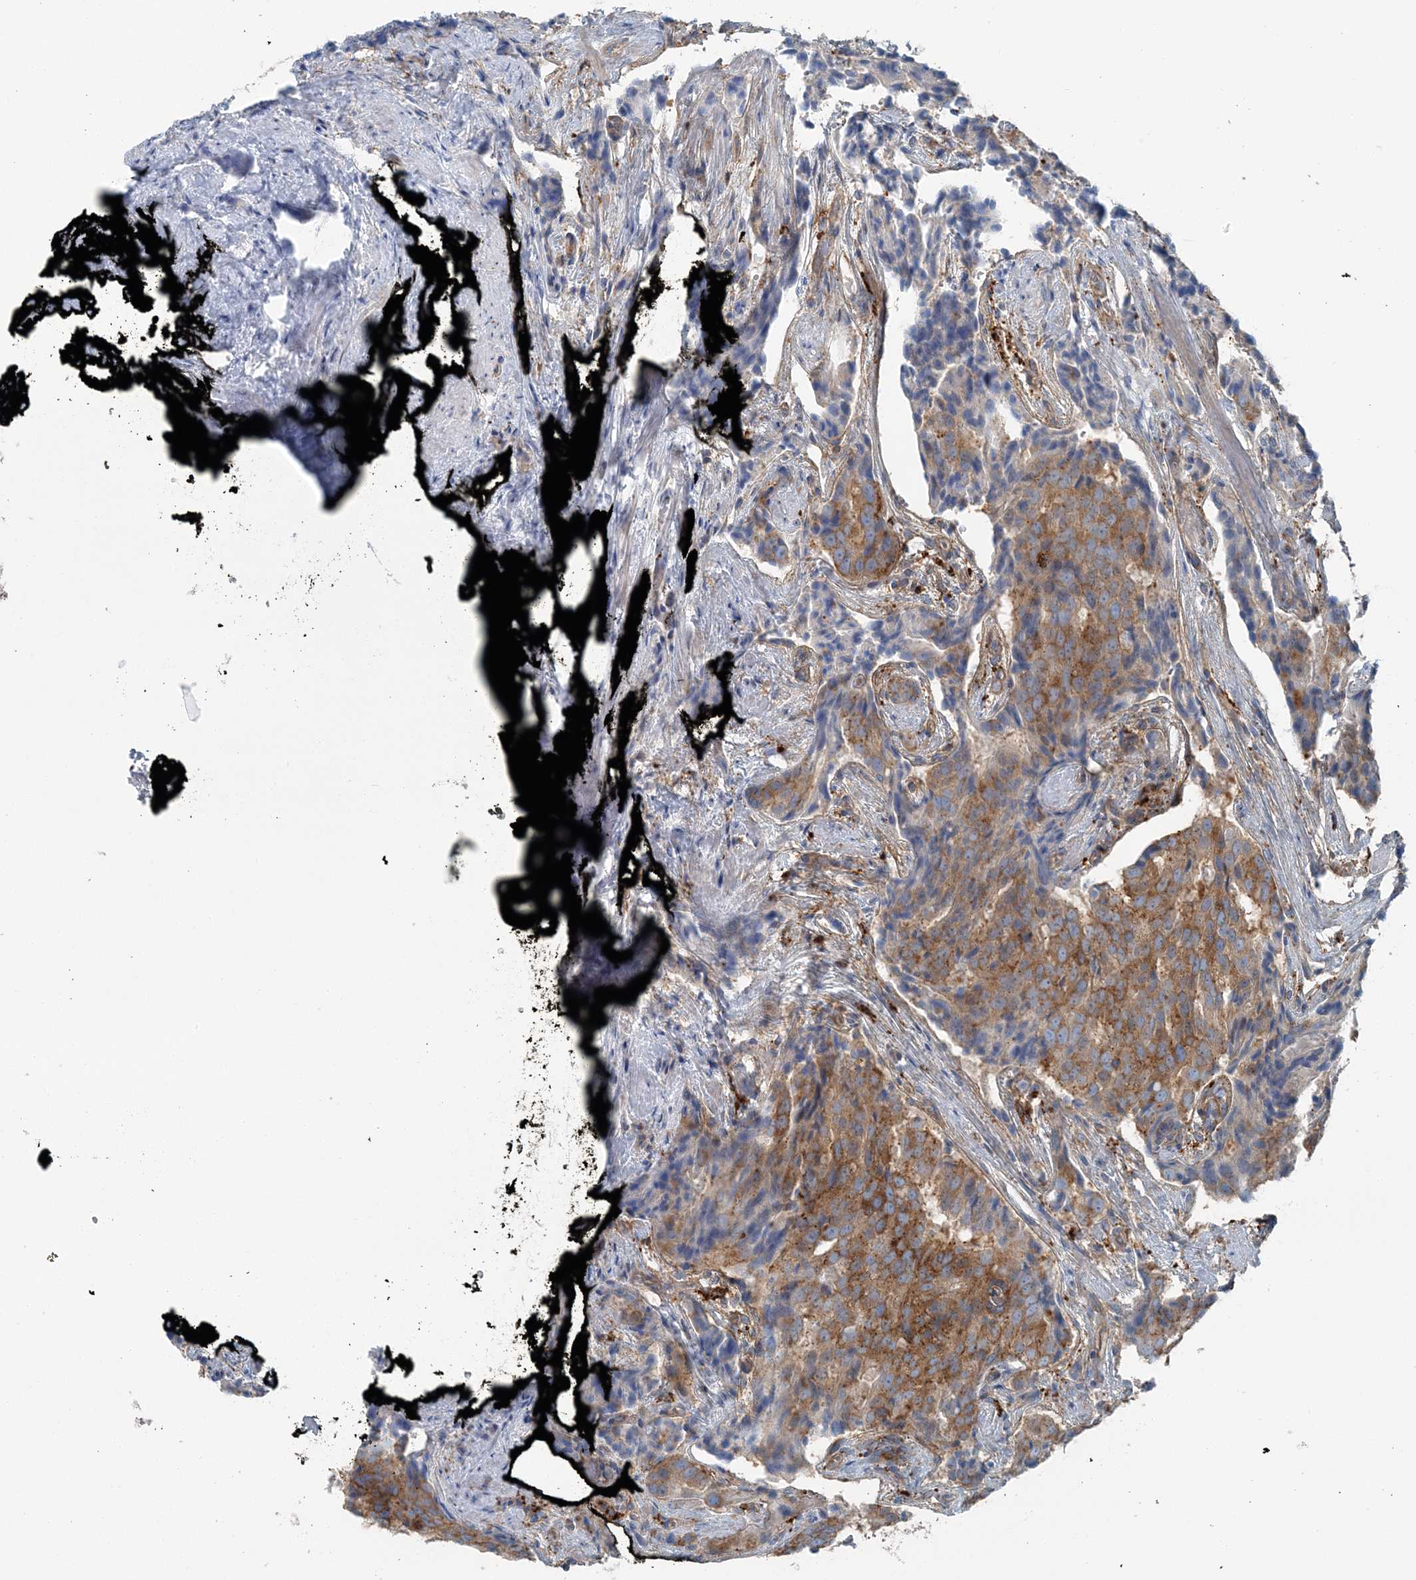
{"staining": {"intensity": "moderate", "quantity": ">75%", "location": "cytoplasmic/membranous"}, "tissue": "prostate cancer", "cell_type": "Tumor cells", "image_type": "cancer", "snomed": [{"axis": "morphology", "description": "Adenocarcinoma, High grade"}, {"axis": "topography", "description": "Prostate"}], "caption": "Protein staining reveals moderate cytoplasmic/membranous expression in approximately >75% of tumor cells in adenocarcinoma (high-grade) (prostate).", "gene": "SNX2", "patient": {"sex": "male", "age": 58}}